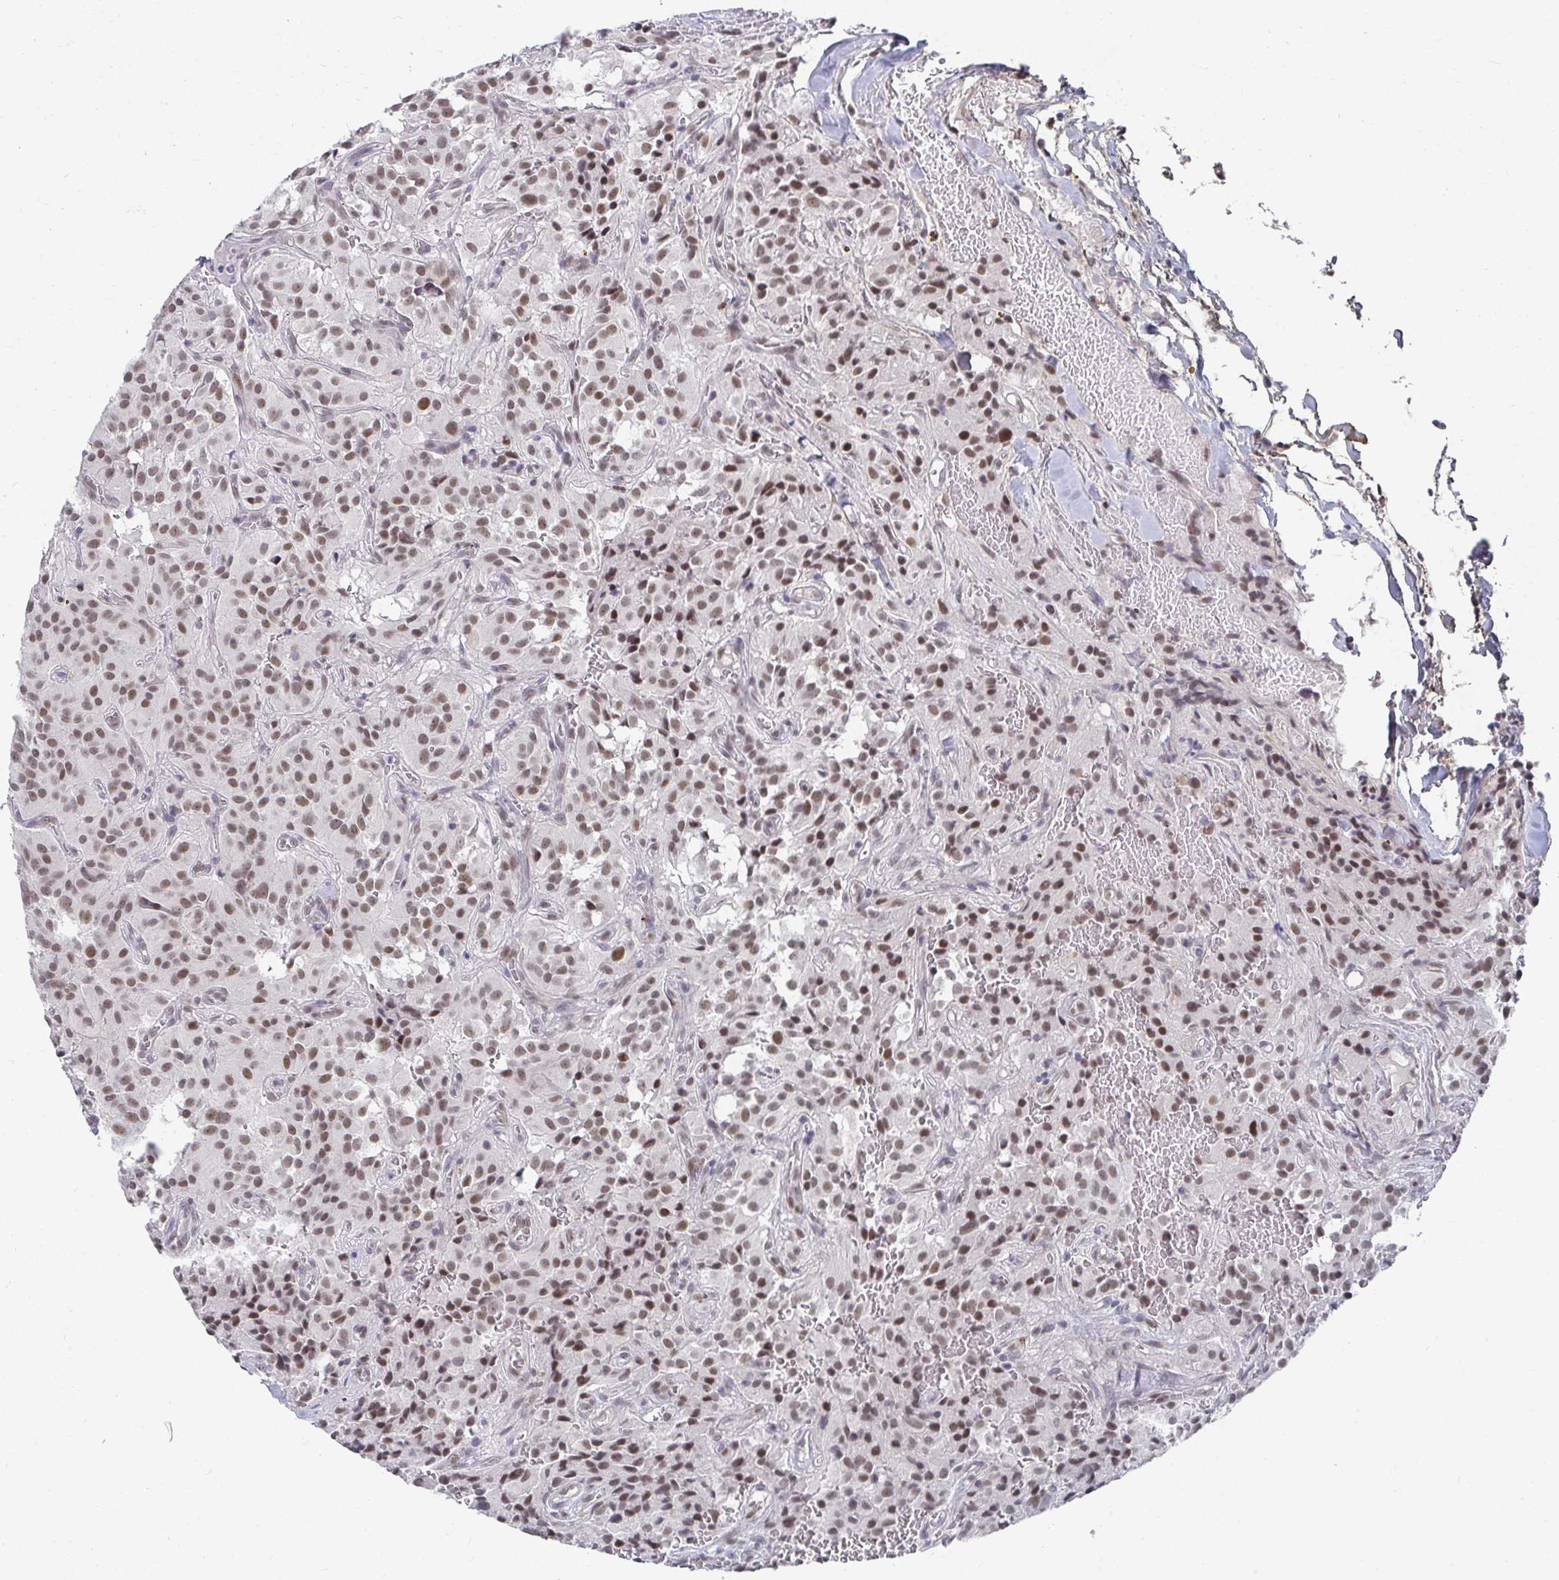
{"staining": {"intensity": "moderate", "quantity": ">75%", "location": "nuclear"}, "tissue": "glioma", "cell_type": "Tumor cells", "image_type": "cancer", "snomed": [{"axis": "morphology", "description": "Glioma, malignant, Low grade"}, {"axis": "topography", "description": "Brain"}], "caption": "Protein staining by immunohistochemistry (IHC) reveals moderate nuclear staining in about >75% of tumor cells in glioma.", "gene": "RCOR1", "patient": {"sex": "male", "age": 42}}